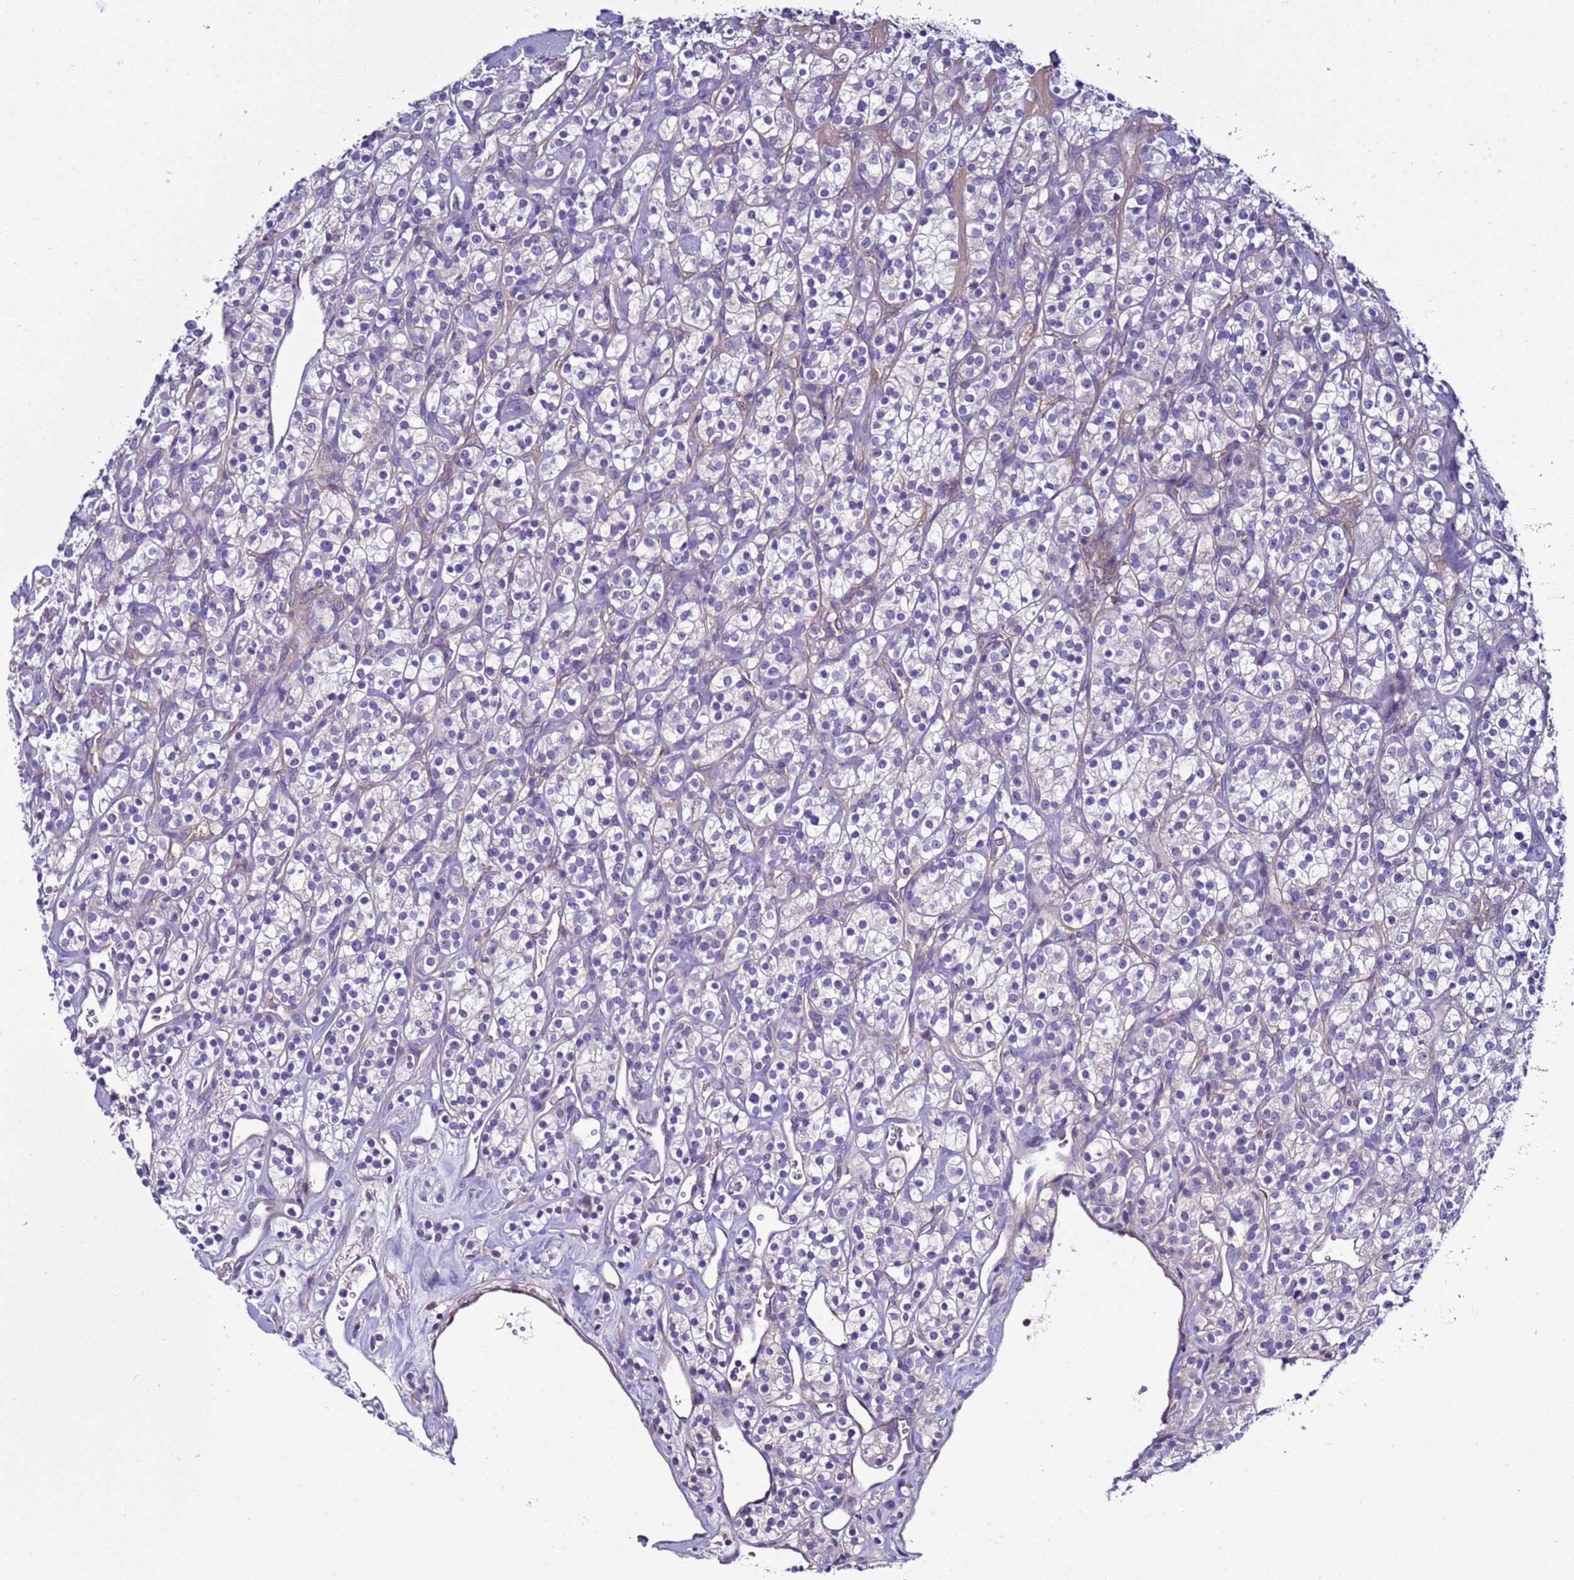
{"staining": {"intensity": "negative", "quantity": "none", "location": "none"}, "tissue": "renal cancer", "cell_type": "Tumor cells", "image_type": "cancer", "snomed": [{"axis": "morphology", "description": "Adenocarcinoma, NOS"}, {"axis": "topography", "description": "Kidney"}], "caption": "High power microscopy micrograph of an immunohistochemistry (IHC) histopathology image of renal adenocarcinoma, revealing no significant positivity in tumor cells. Nuclei are stained in blue.", "gene": "NAT2", "patient": {"sex": "male", "age": 77}}